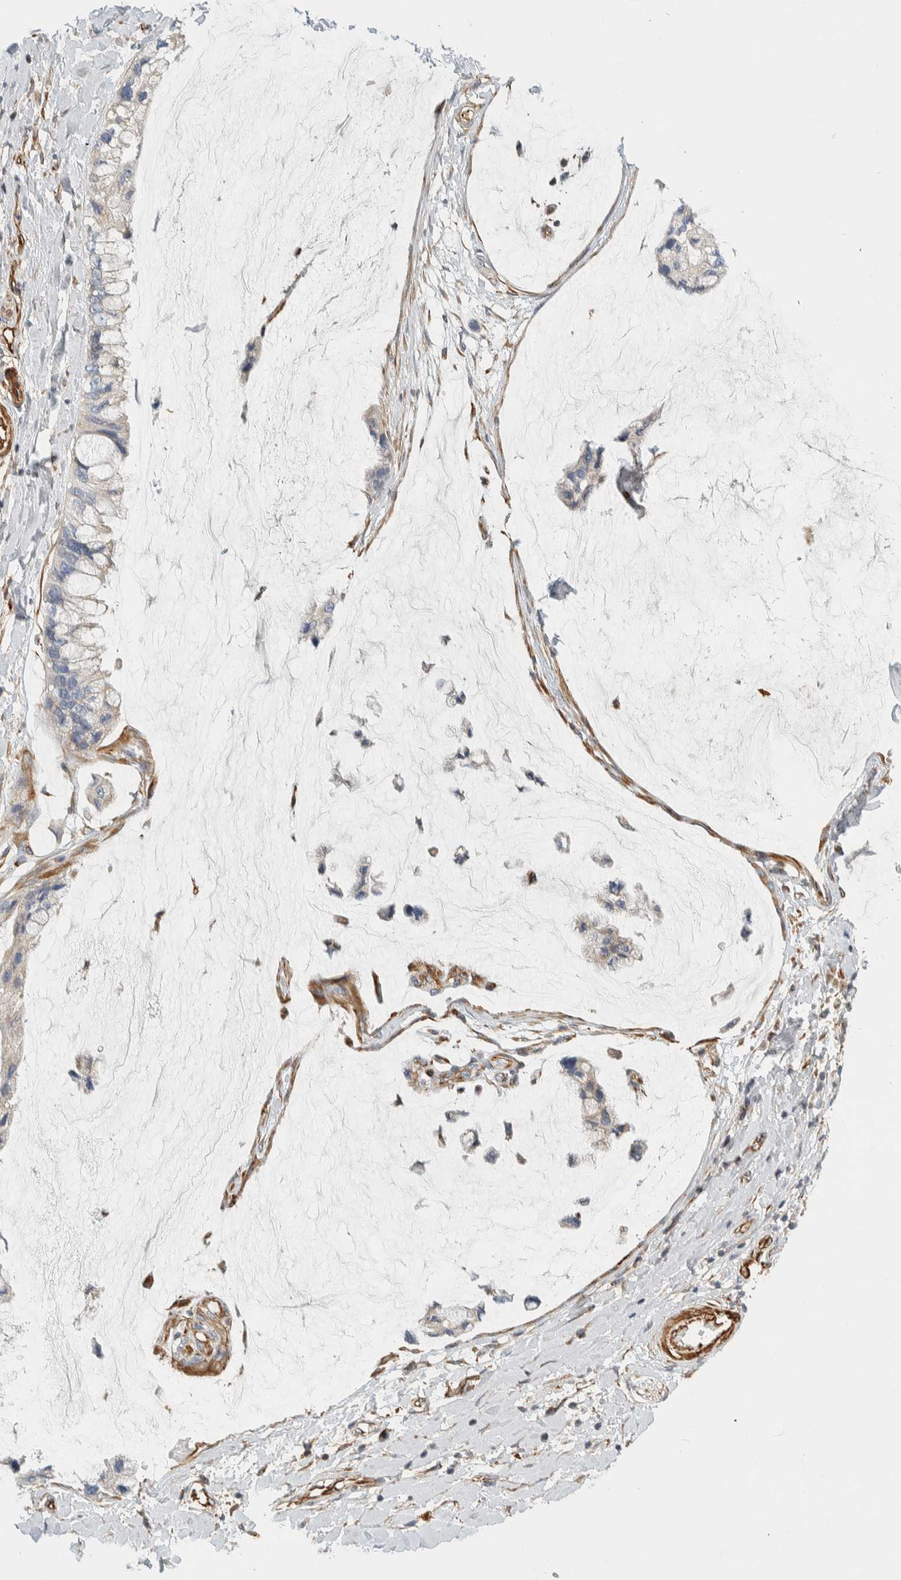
{"staining": {"intensity": "negative", "quantity": "none", "location": "none"}, "tissue": "ovarian cancer", "cell_type": "Tumor cells", "image_type": "cancer", "snomed": [{"axis": "morphology", "description": "Cystadenocarcinoma, mucinous, NOS"}, {"axis": "topography", "description": "Ovary"}], "caption": "A high-resolution image shows immunohistochemistry (IHC) staining of ovarian cancer, which exhibits no significant expression in tumor cells.", "gene": "CDR2", "patient": {"sex": "female", "age": 39}}